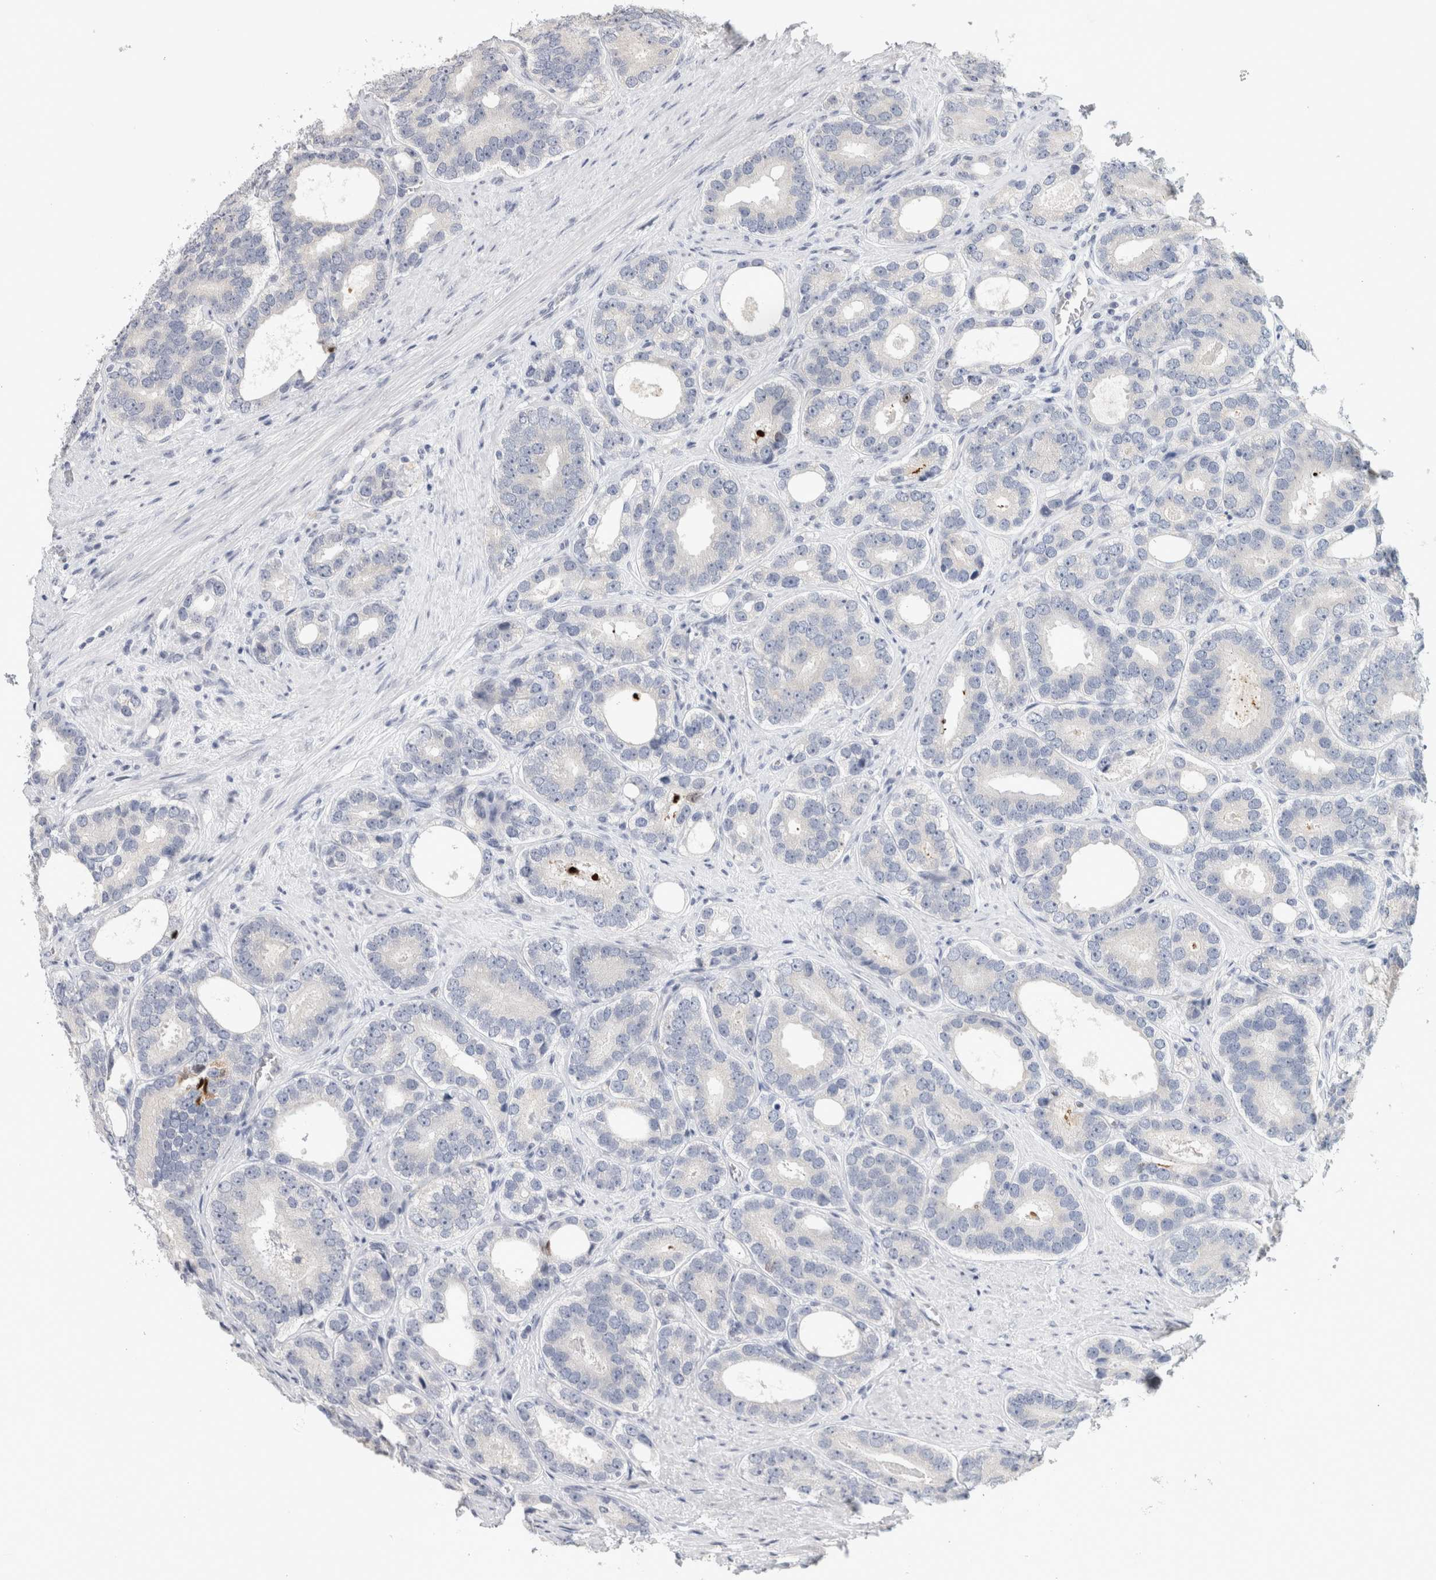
{"staining": {"intensity": "negative", "quantity": "none", "location": "none"}, "tissue": "prostate cancer", "cell_type": "Tumor cells", "image_type": "cancer", "snomed": [{"axis": "morphology", "description": "Adenocarcinoma, High grade"}, {"axis": "topography", "description": "Prostate"}], "caption": "The micrograph displays no significant staining in tumor cells of prostate cancer. The staining was performed using DAB (3,3'-diaminobenzidine) to visualize the protein expression in brown, while the nuclei were stained in blue with hematoxylin (Magnification: 20x).", "gene": "TONSL", "patient": {"sex": "male", "age": 56}}